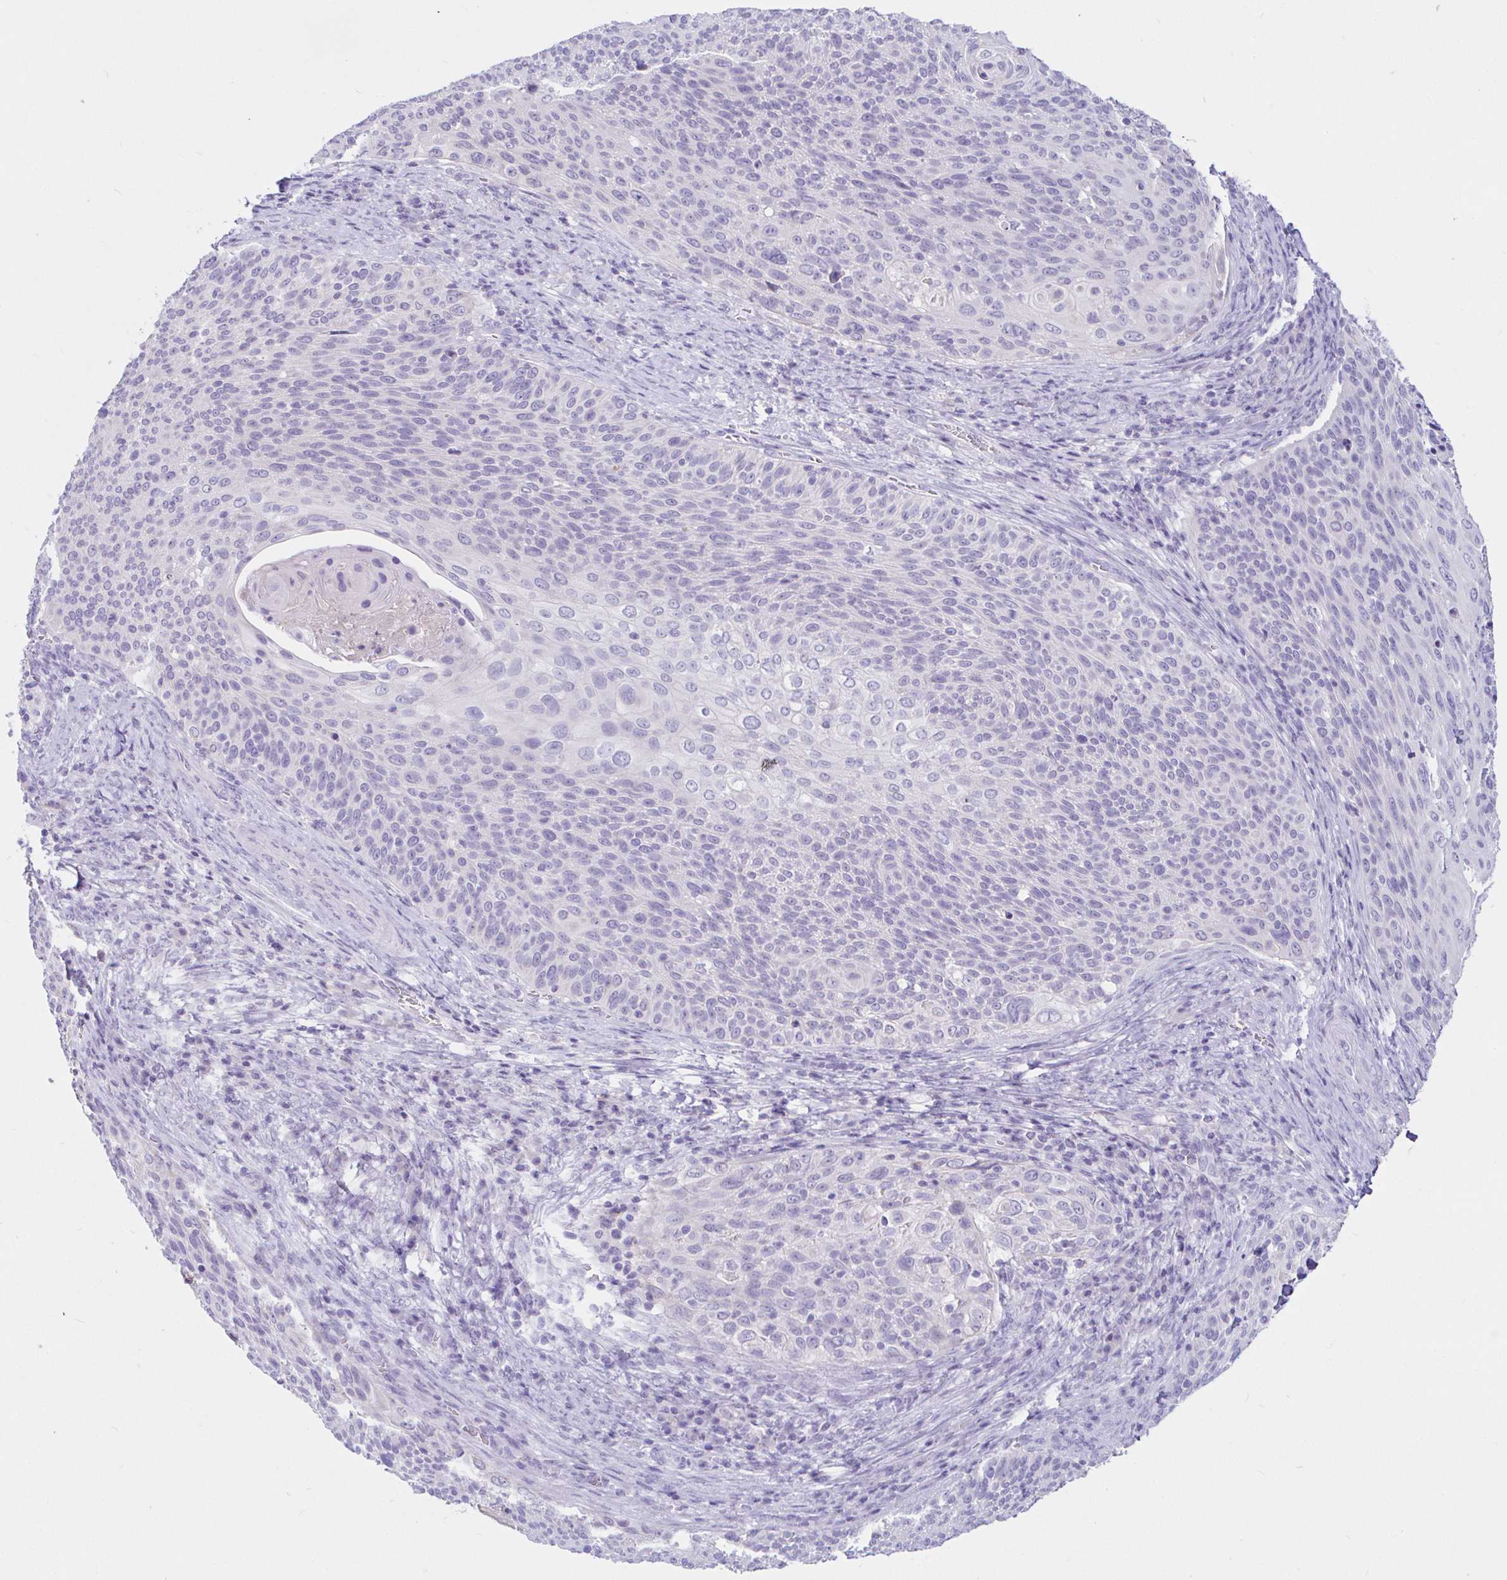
{"staining": {"intensity": "negative", "quantity": "none", "location": "none"}, "tissue": "cervical cancer", "cell_type": "Tumor cells", "image_type": "cancer", "snomed": [{"axis": "morphology", "description": "Squamous cell carcinoma, NOS"}, {"axis": "topography", "description": "Cervix"}], "caption": "Tumor cells are negative for brown protein staining in cervical cancer (squamous cell carcinoma). (Immunohistochemistry (ihc), brightfield microscopy, high magnification).", "gene": "SAA4", "patient": {"sex": "female", "age": 31}}